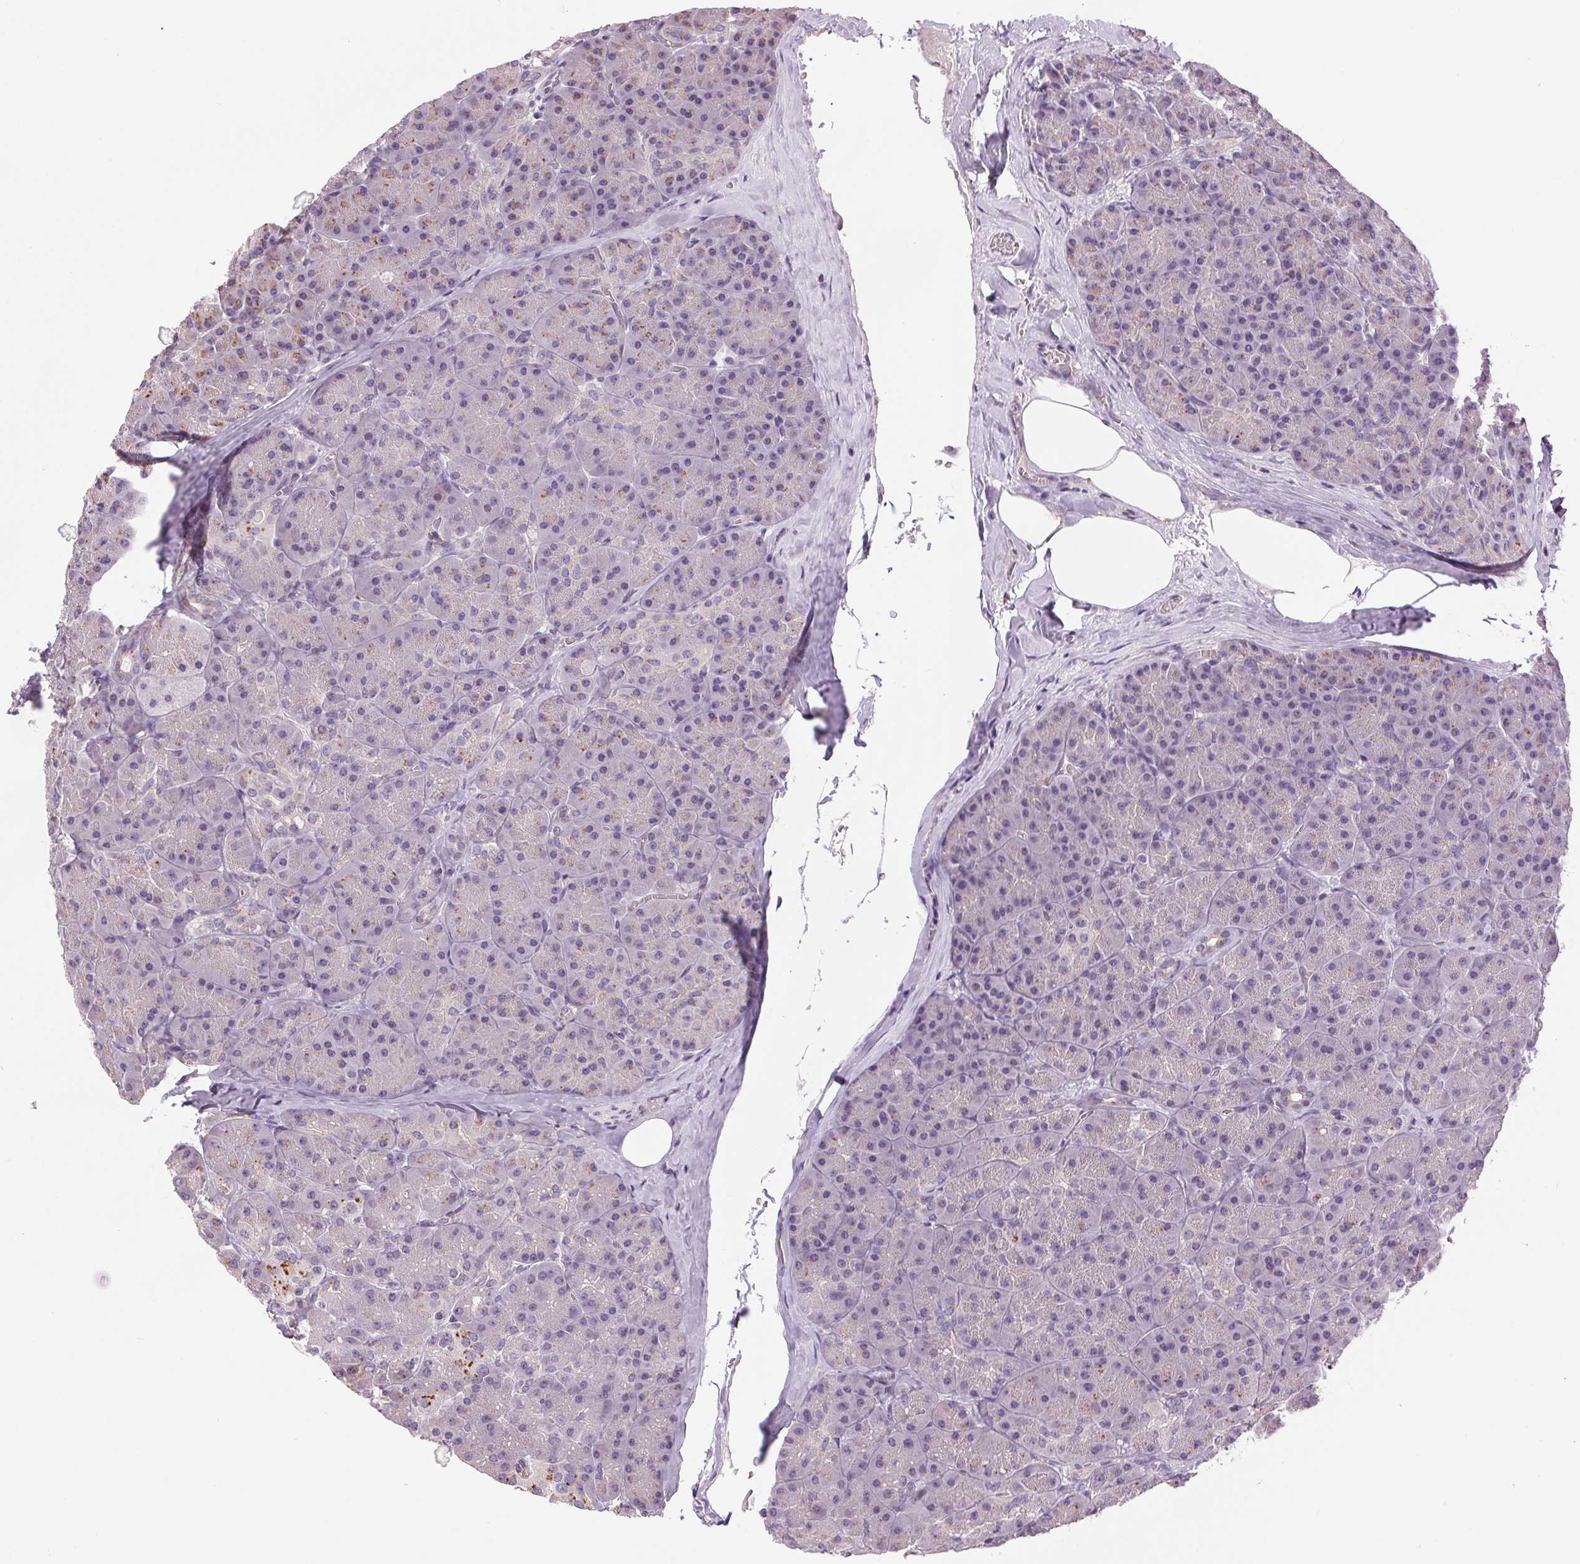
{"staining": {"intensity": "strong", "quantity": "<25%", "location": "cytoplasmic/membranous"}, "tissue": "pancreas", "cell_type": "Exocrine glandular cells", "image_type": "normal", "snomed": [{"axis": "morphology", "description": "Normal tissue, NOS"}, {"axis": "topography", "description": "Pancreas"}], "caption": "An IHC photomicrograph of normal tissue is shown. Protein staining in brown shows strong cytoplasmic/membranous positivity in pancreas within exocrine glandular cells. Using DAB (brown) and hematoxylin (blue) stains, captured at high magnification using brightfield microscopy.", "gene": "GOLPH3", "patient": {"sex": "male", "age": 57}}